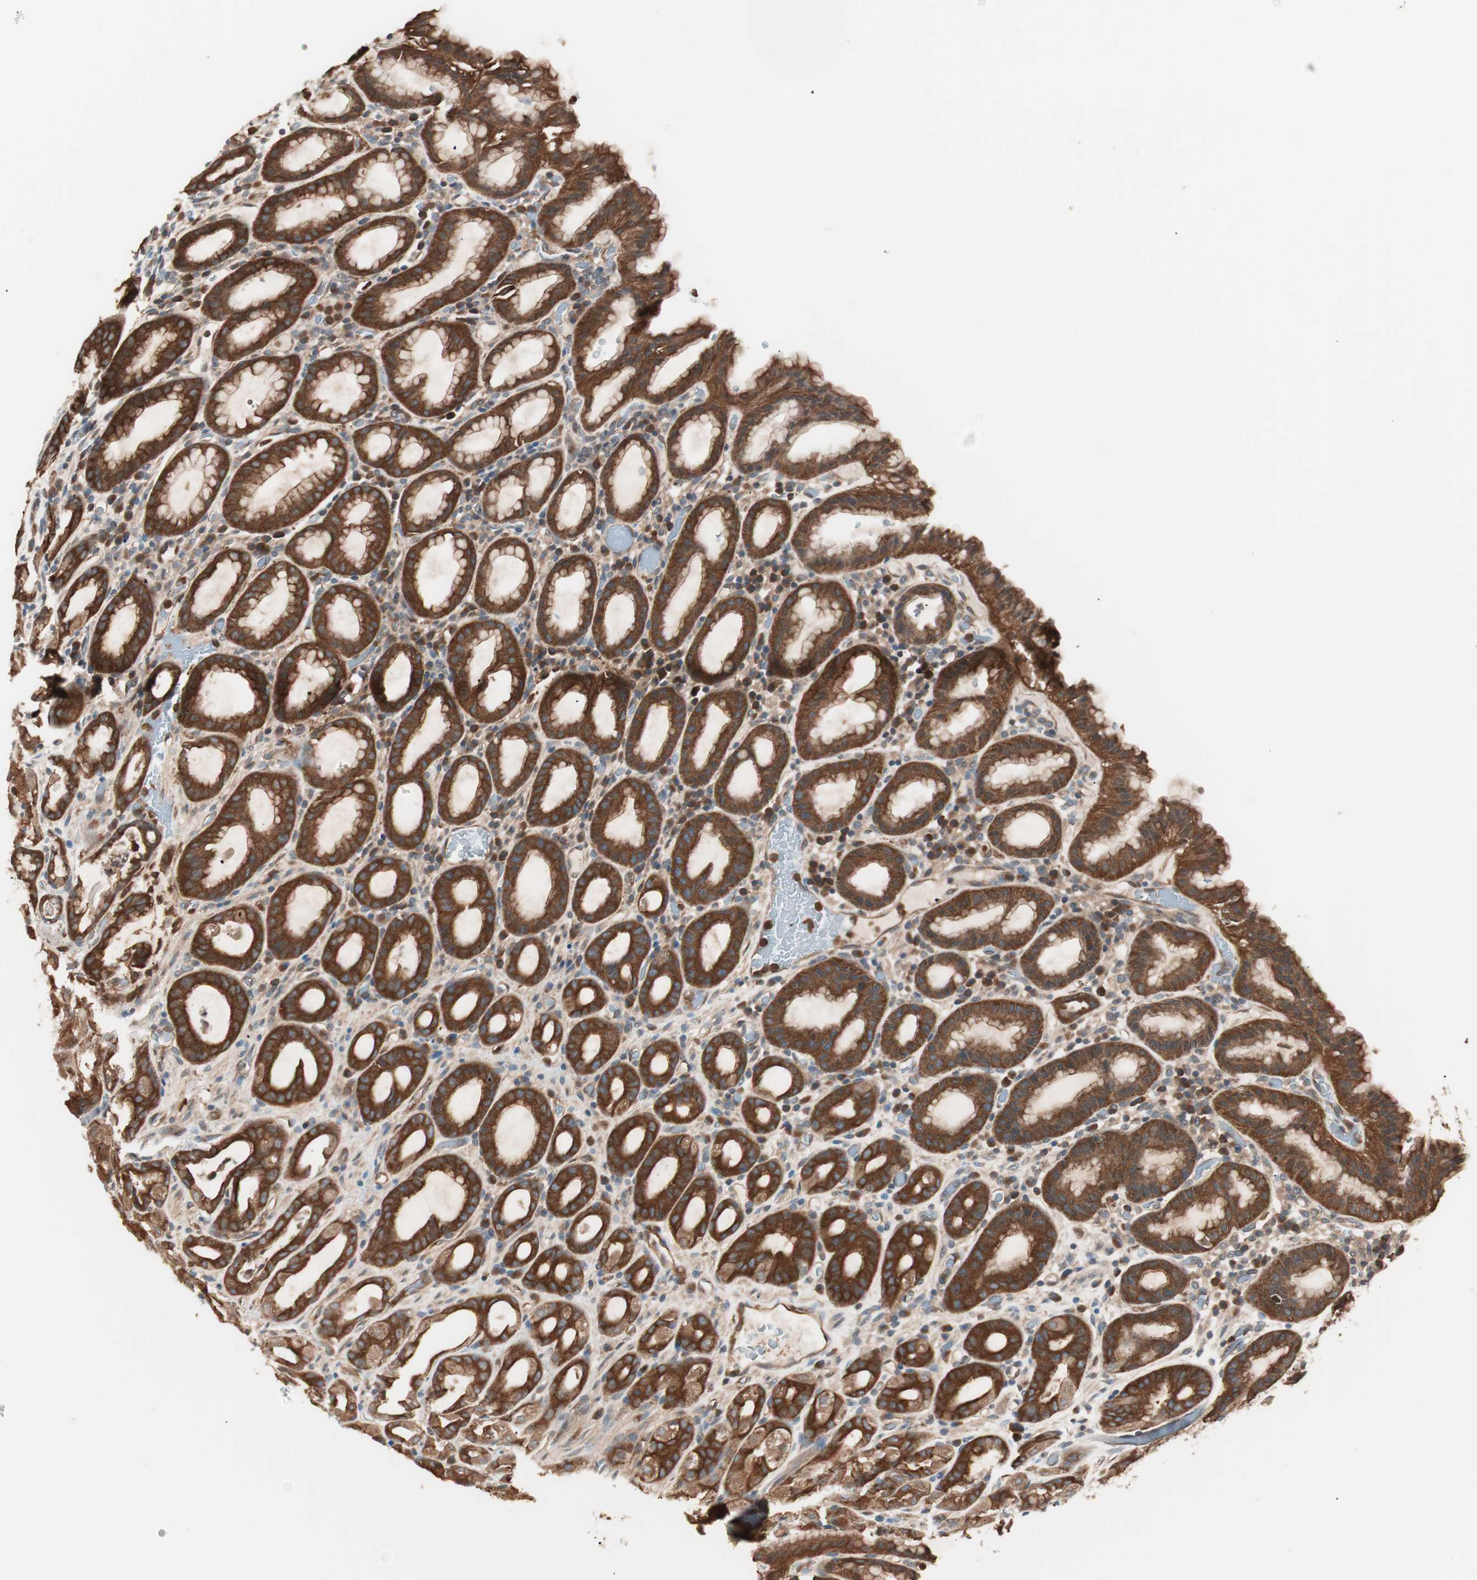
{"staining": {"intensity": "strong", "quantity": ">75%", "location": "cytoplasmic/membranous"}, "tissue": "stomach", "cell_type": "Glandular cells", "image_type": "normal", "snomed": [{"axis": "morphology", "description": "Normal tissue, NOS"}, {"axis": "topography", "description": "Stomach, upper"}], "caption": "Human stomach stained with a protein marker demonstrates strong staining in glandular cells.", "gene": "TSG101", "patient": {"sex": "male", "age": 68}}